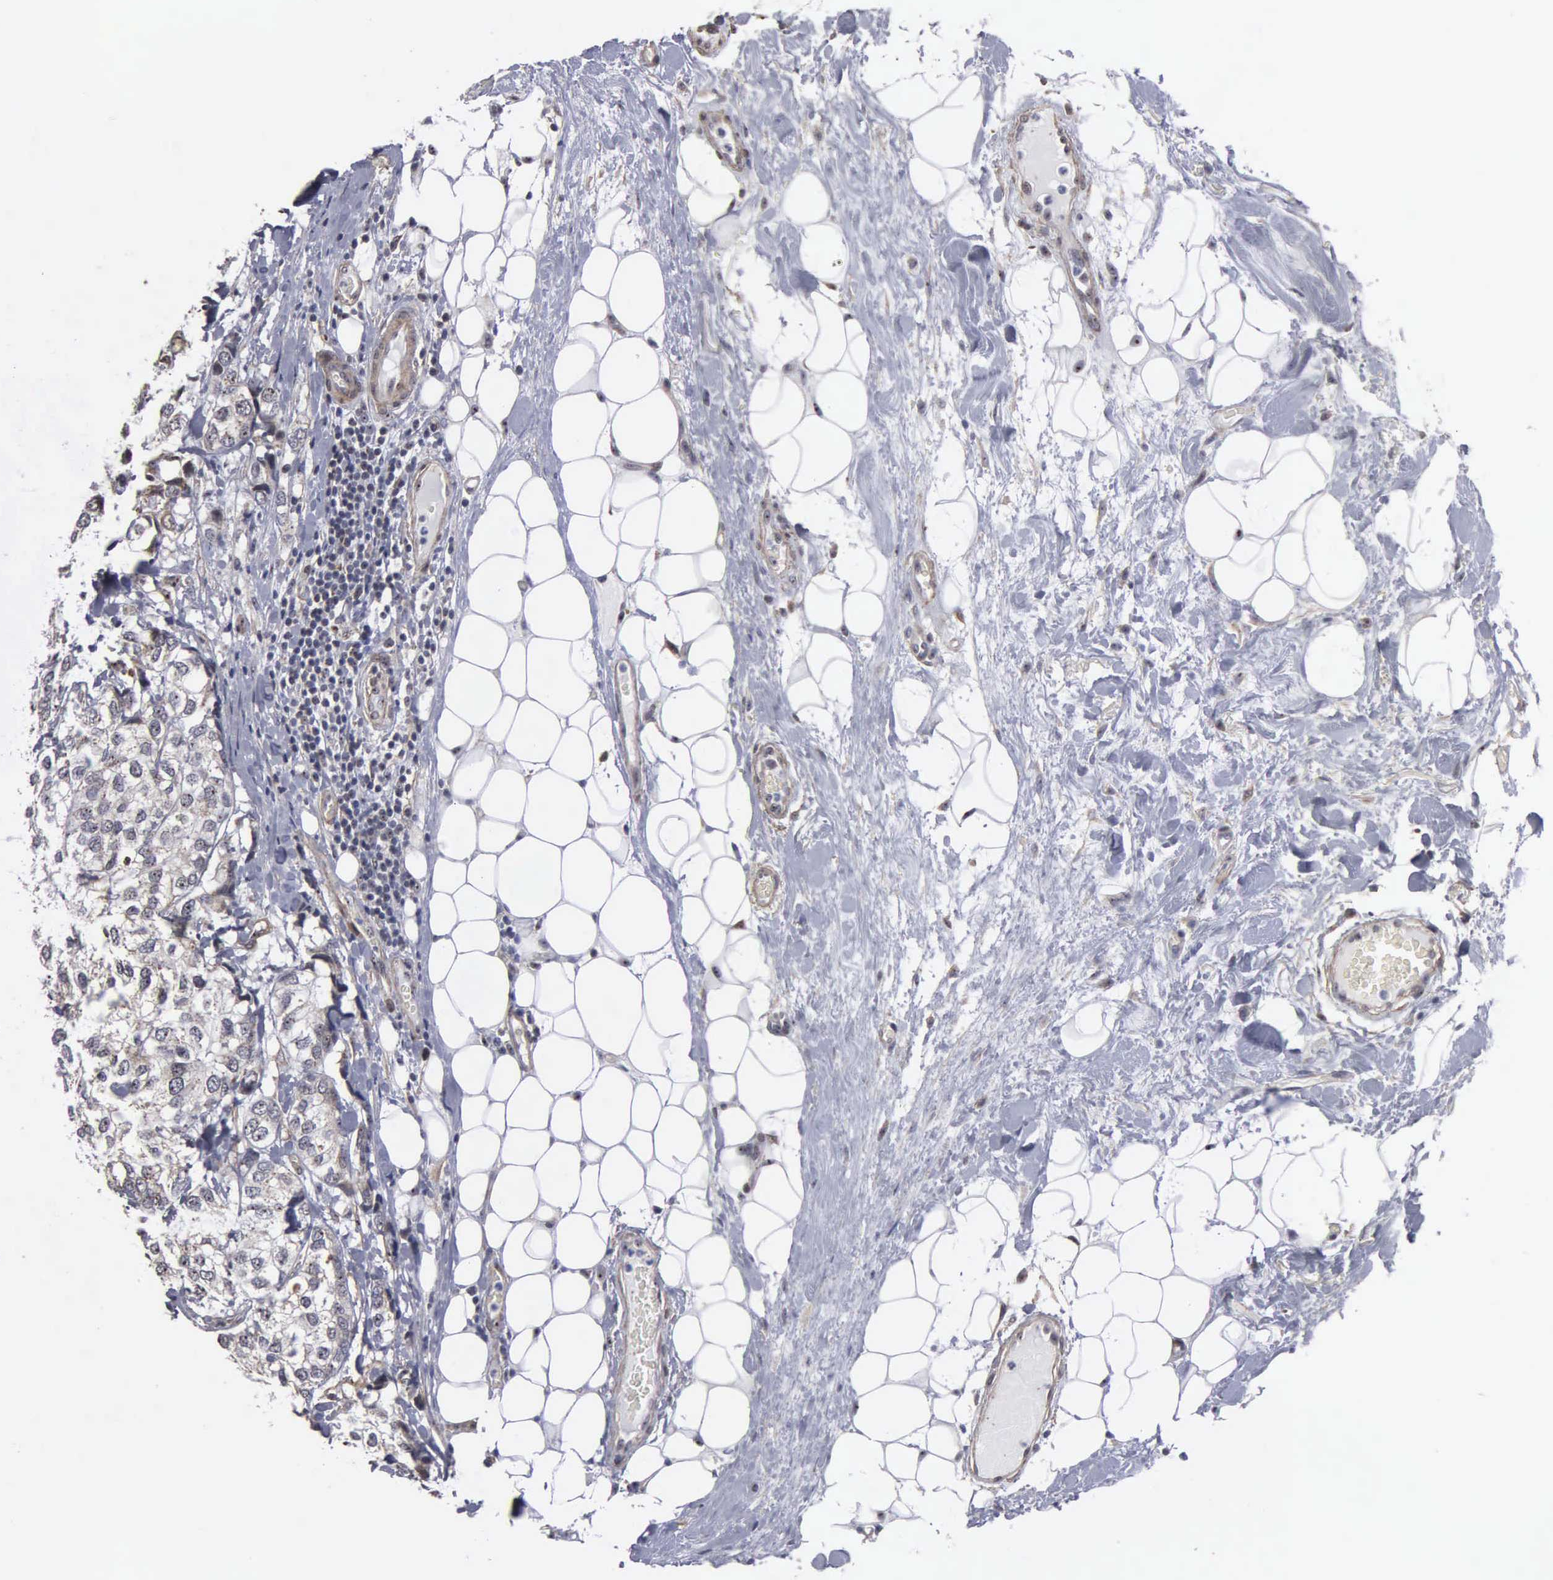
{"staining": {"intensity": "negative", "quantity": "none", "location": "none"}, "tissue": "breast cancer", "cell_type": "Tumor cells", "image_type": "cancer", "snomed": [{"axis": "morphology", "description": "Duct carcinoma"}, {"axis": "topography", "description": "Breast"}], "caption": "High magnification brightfield microscopy of breast intraductal carcinoma stained with DAB (3,3'-diaminobenzidine) (brown) and counterstained with hematoxylin (blue): tumor cells show no significant expression.", "gene": "NGDN", "patient": {"sex": "female", "age": 68}}